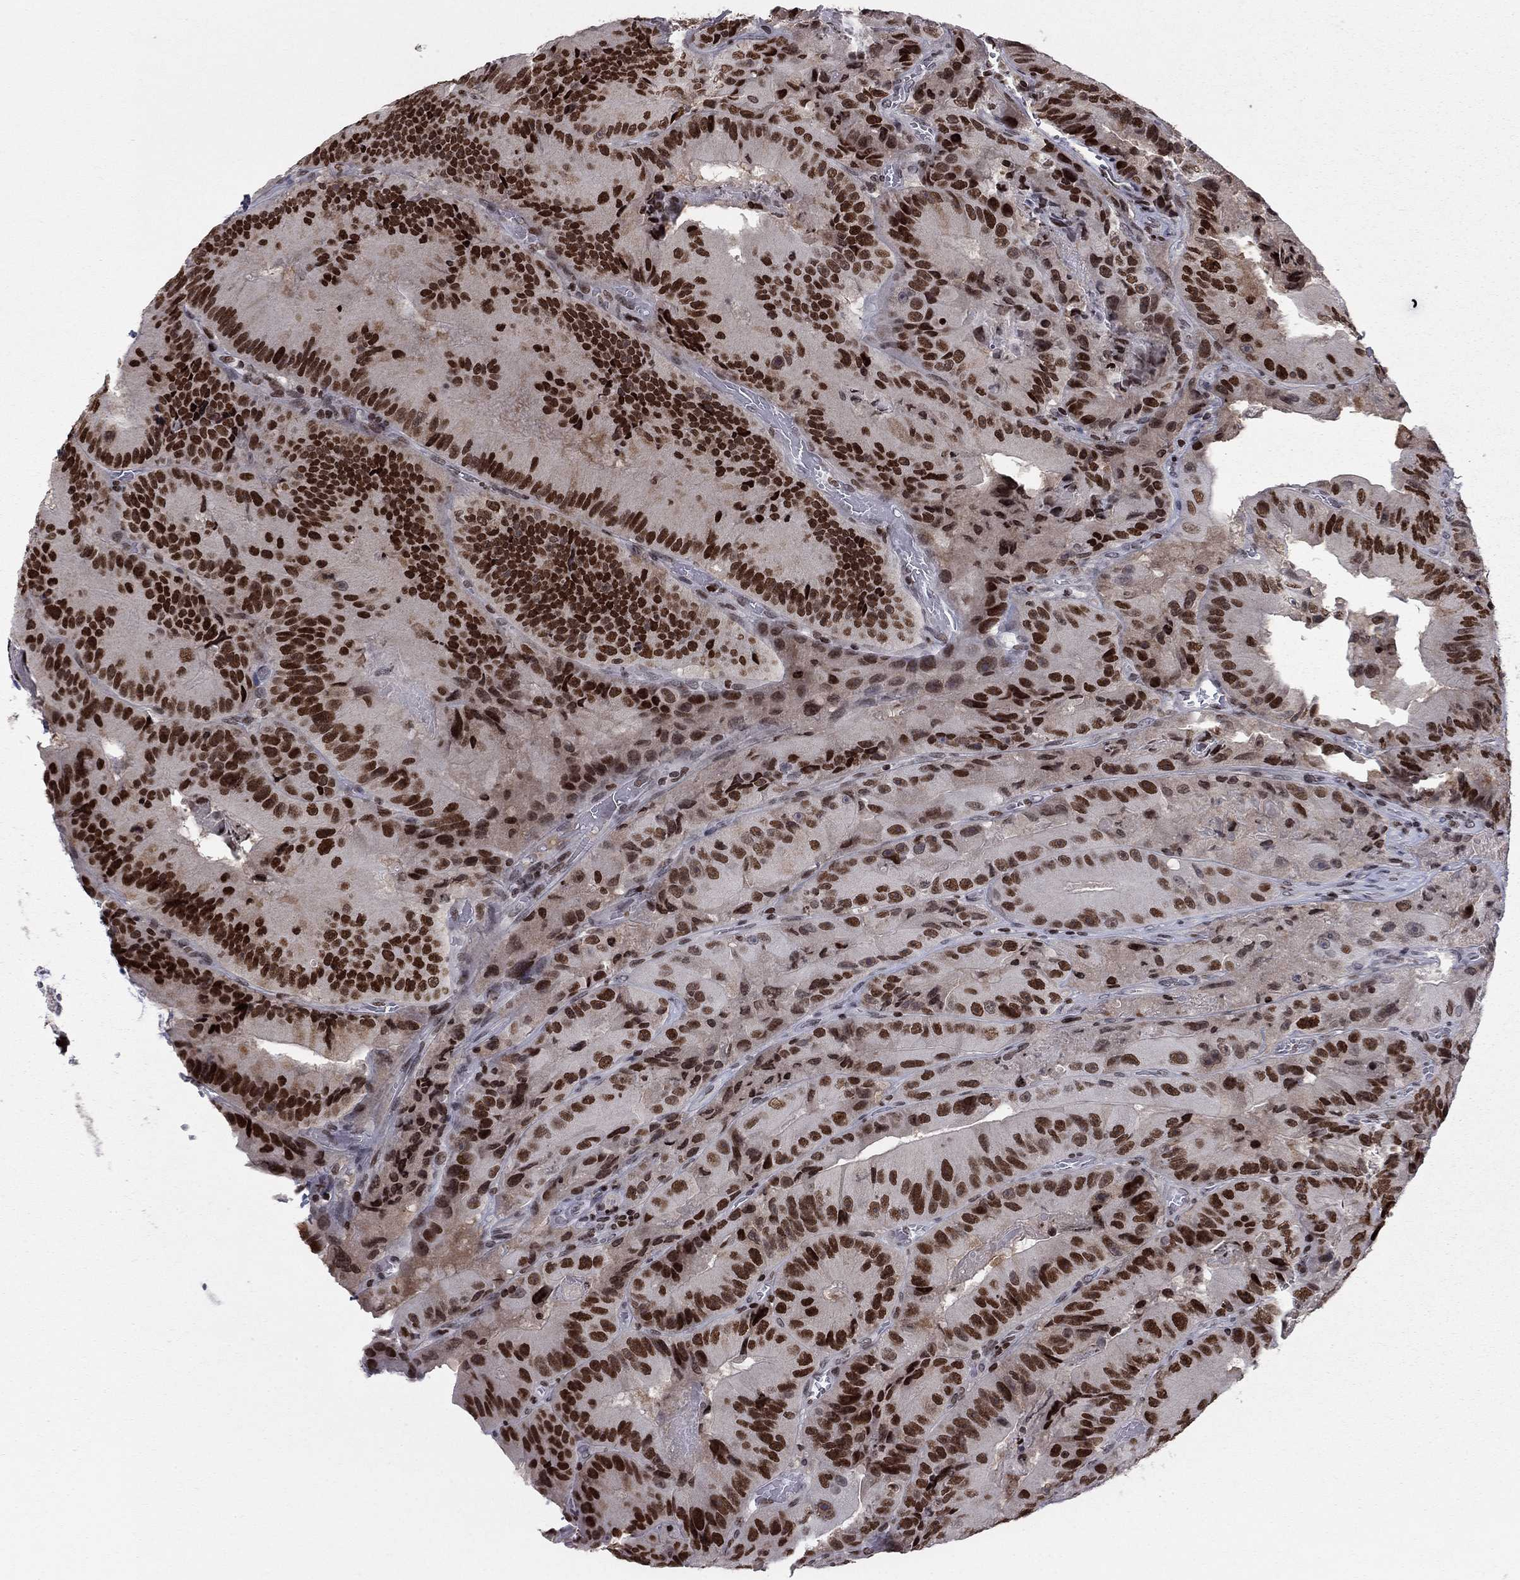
{"staining": {"intensity": "strong", "quantity": ">75%", "location": "nuclear"}, "tissue": "colorectal cancer", "cell_type": "Tumor cells", "image_type": "cancer", "snomed": [{"axis": "morphology", "description": "Adenocarcinoma, NOS"}, {"axis": "topography", "description": "Colon"}], "caption": "An immunohistochemistry (IHC) image of neoplastic tissue is shown. Protein staining in brown highlights strong nuclear positivity in colorectal cancer within tumor cells.", "gene": "RNASEH2C", "patient": {"sex": "female", "age": 86}}